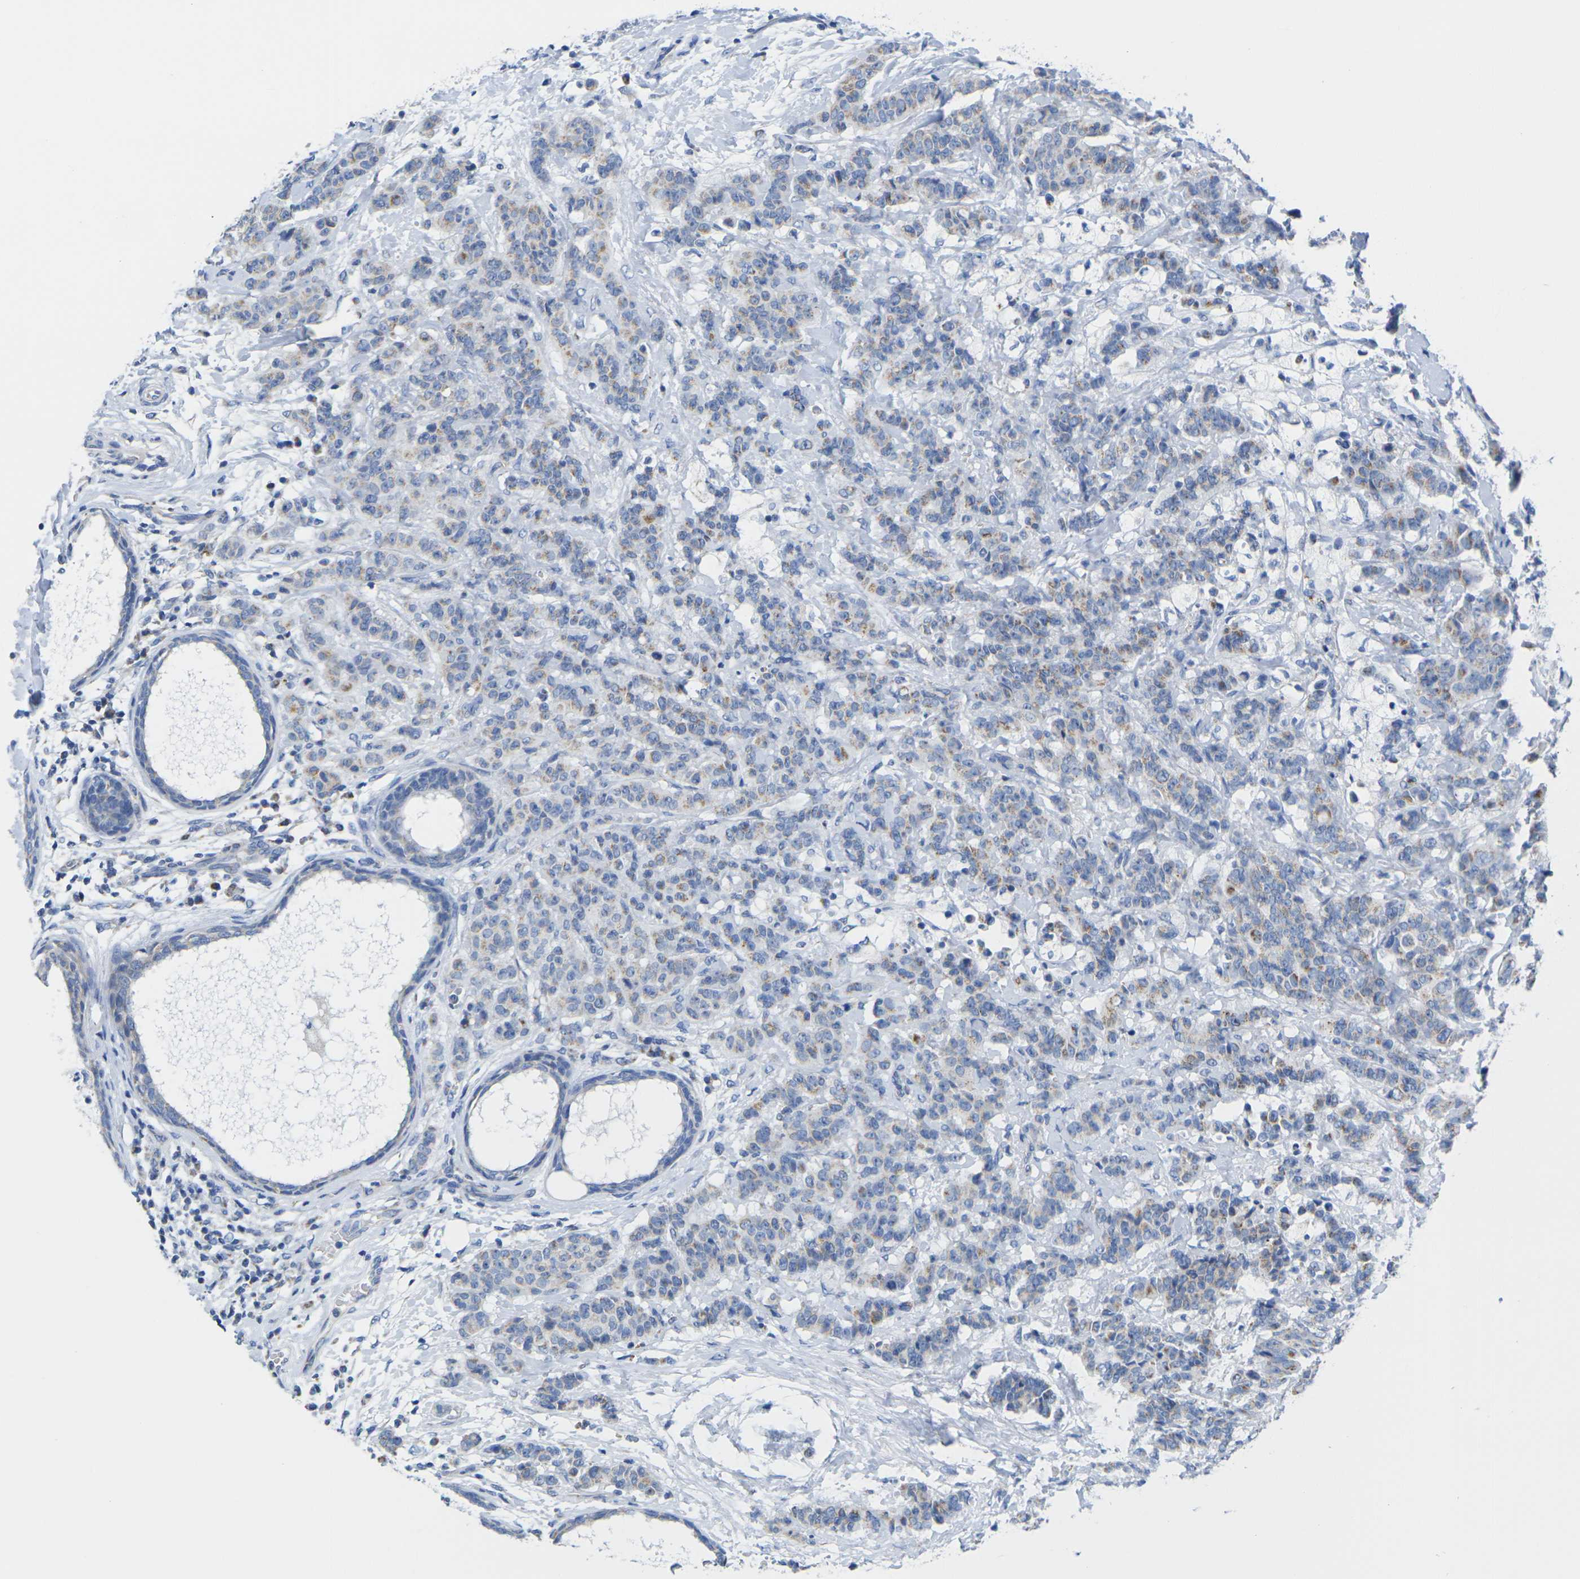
{"staining": {"intensity": "weak", "quantity": "25%-75%", "location": "cytoplasmic/membranous"}, "tissue": "breast cancer", "cell_type": "Tumor cells", "image_type": "cancer", "snomed": [{"axis": "morphology", "description": "Duct carcinoma"}, {"axis": "topography", "description": "Breast"}], "caption": "Breast cancer was stained to show a protein in brown. There is low levels of weak cytoplasmic/membranous positivity in about 25%-75% of tumor cells.", "gene": "TMEM204", "patient": {"sex": "female", "age": 40}}